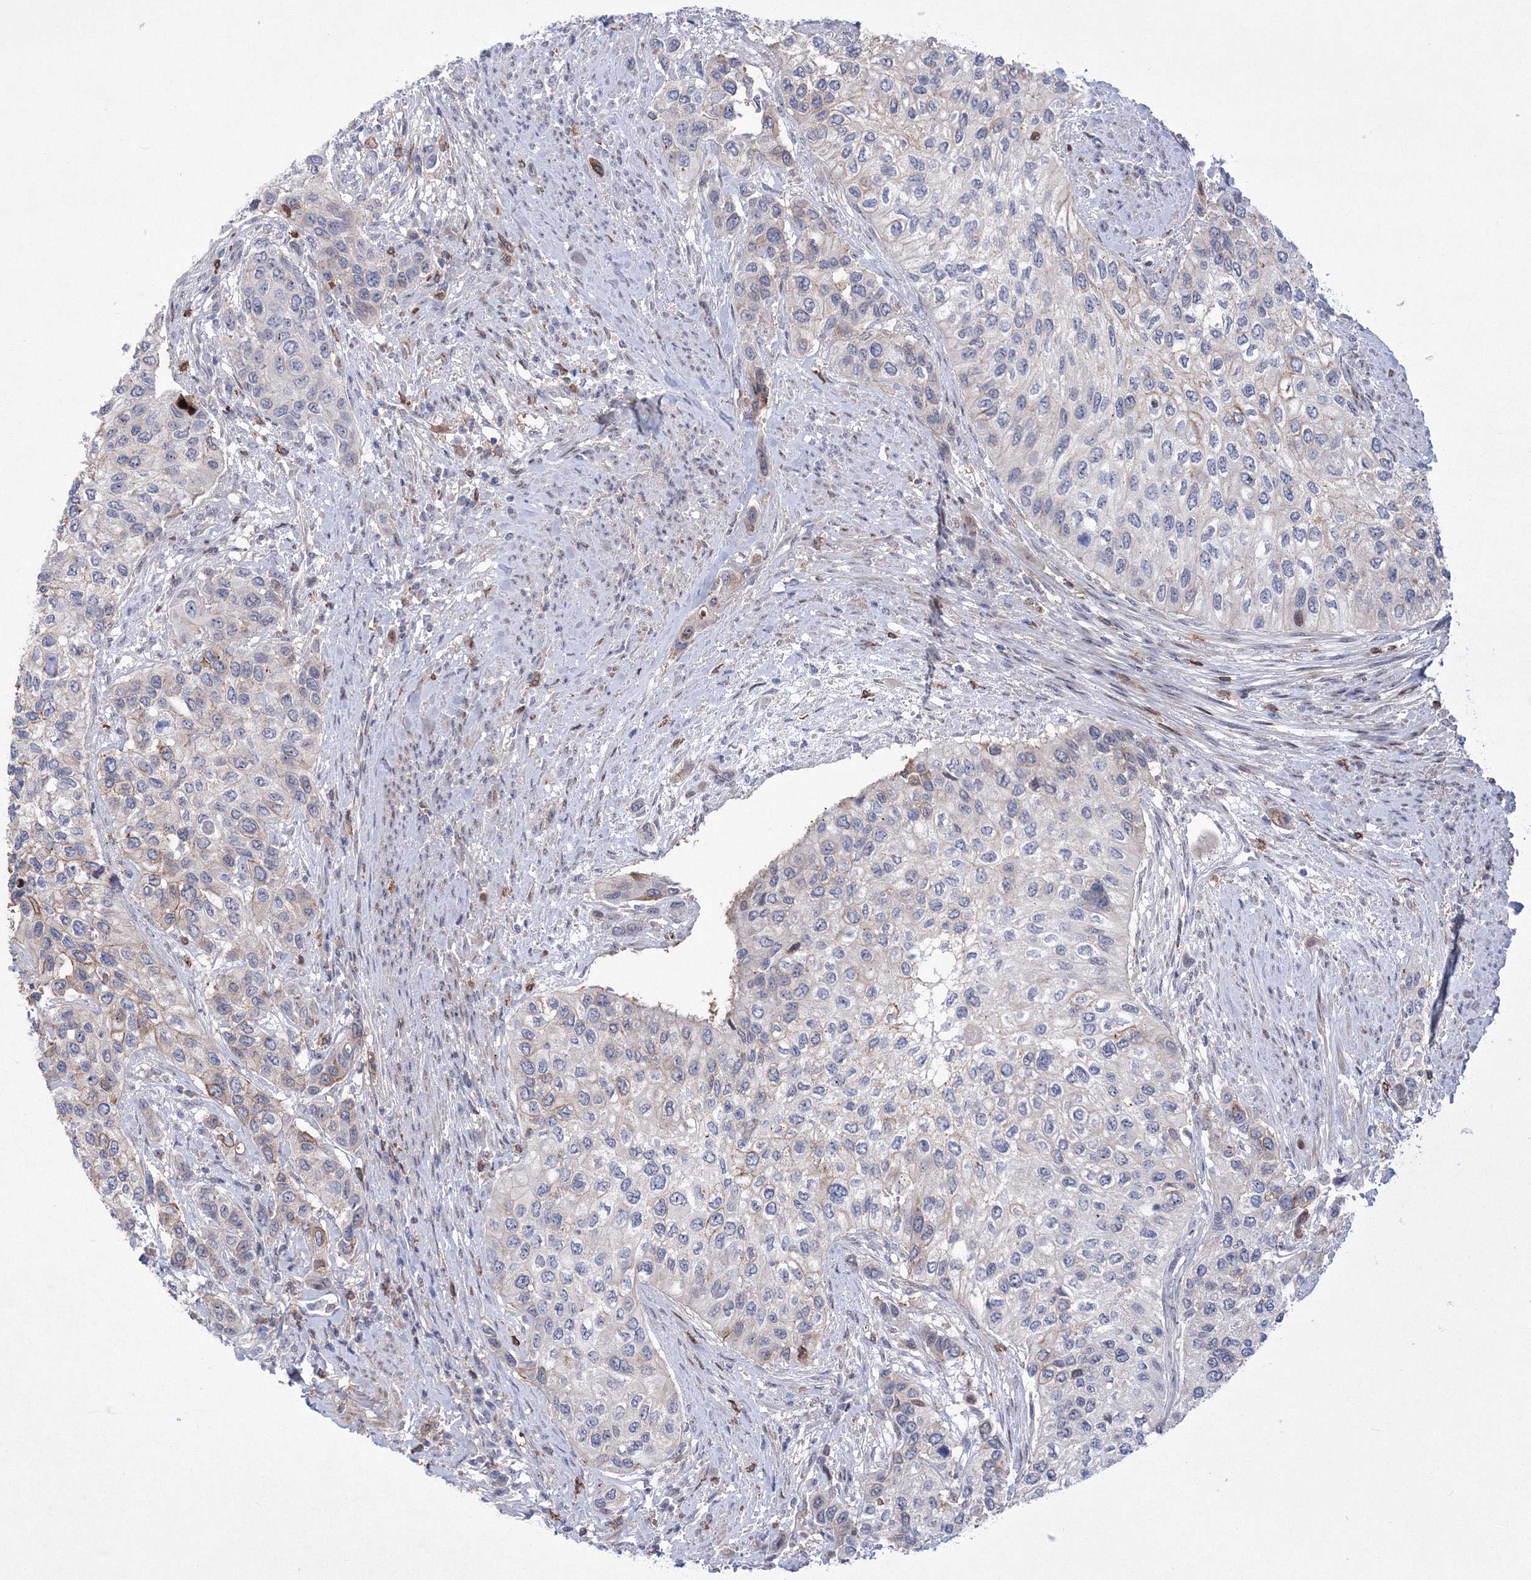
{"staining": {"intensity": "weak", "quantity": "<25%", "location": "cytoplasmic/membranous"}, "tissue": "urothelial cancer", "cell_type": "Tumor cells", "image_type": "cancer", "snomed": [{"axis": "morphology", "description": "Normal tissue, NOS"}, {"axis": "morphology", "description": "Urothelial carcinoma, High grade"}, {"axis": "topography", "description": "Vascular tissue"}, {"axis": "topography", "description": "Urinary bladder"}], "caption": "Urothelial cancer stained for a protein using immunohistochemistry (IHC) shows no expression tumor cells.", "gene": "RNPEPL1", "patient": {"sex": "female", "age": 56}}